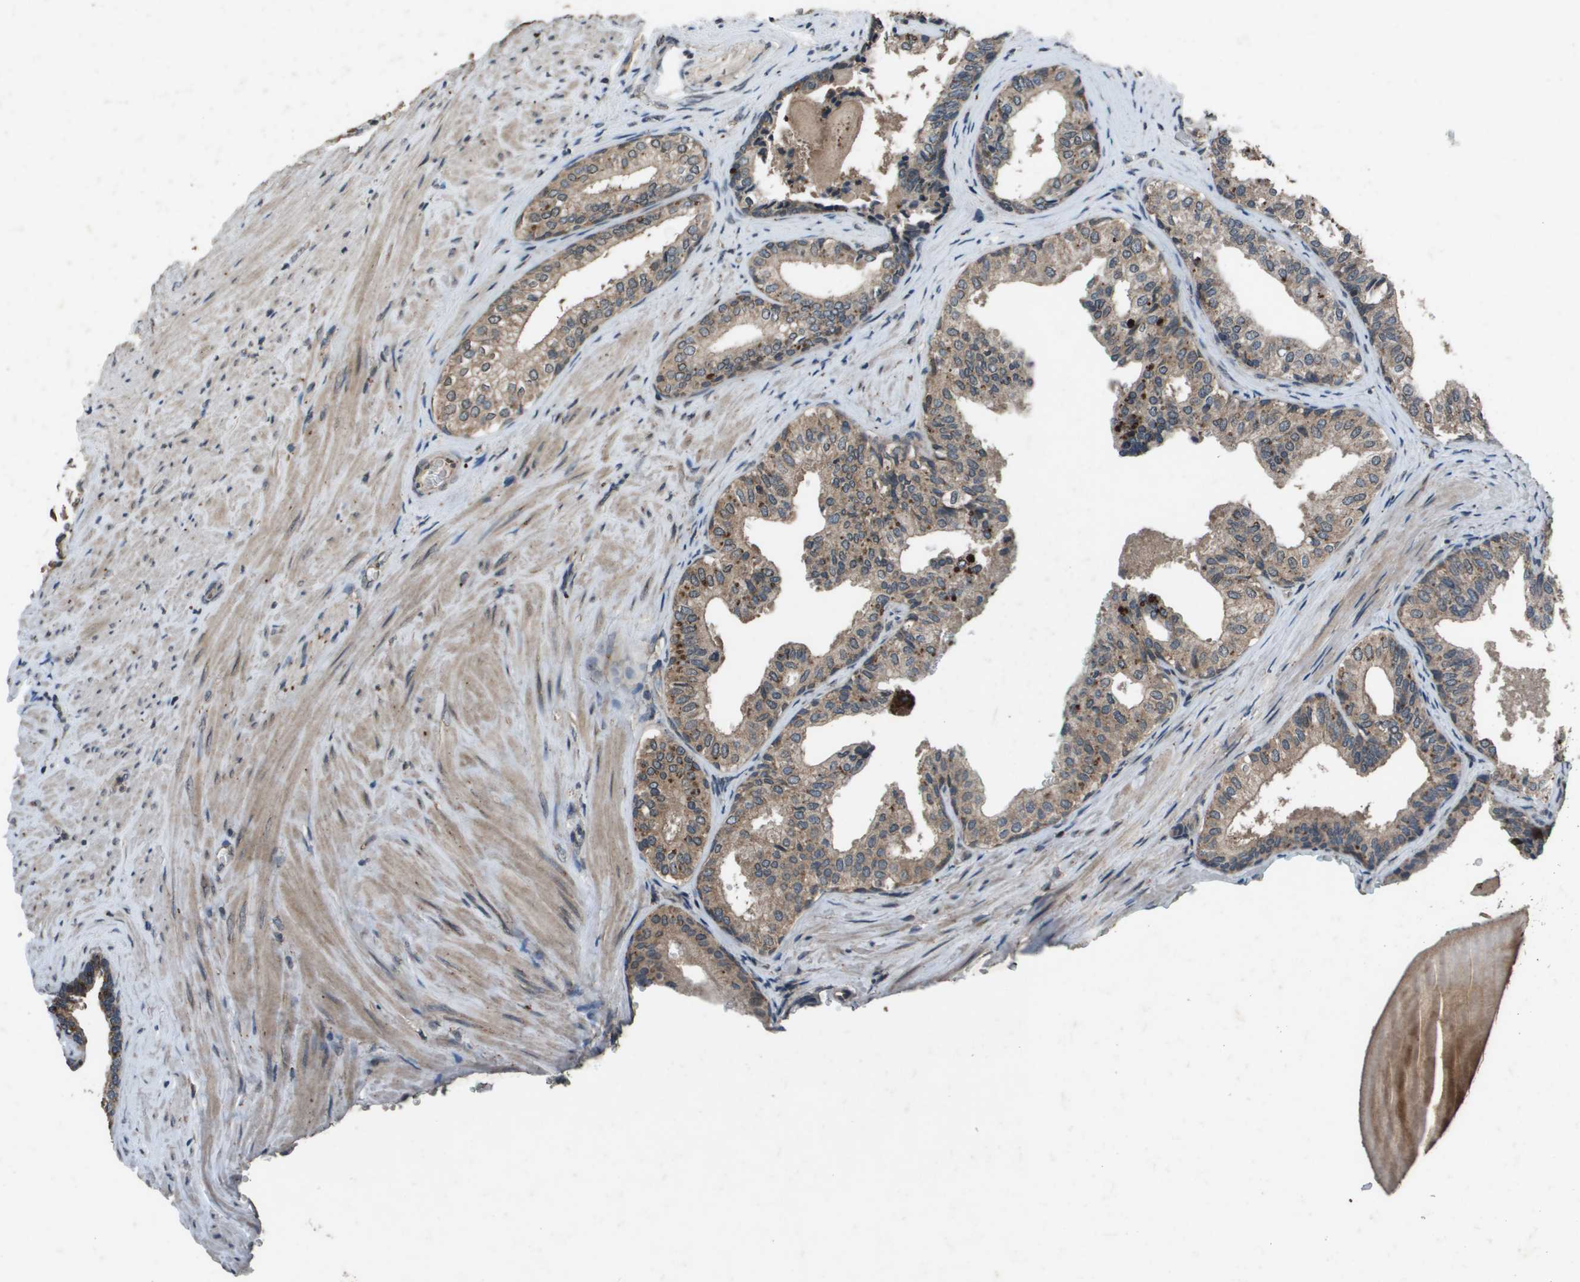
{"staining": {"intensity": "weak", "quantity": ">75%", "location": "cytoplasmic/membranous"}, "tissue": "prostate cancer", "cell_type": "Tumor cells", "image_type": "cancer", "snomed": [{"axis": "morphology", "description": "Adenocarcinoma, Low grade"}, {"axis": "topography", "description": "Prostate"}], "caption": "Tumor cells exhibit low levels of weak cytoplasmic/membranous staining in approximately >75% of cells in human prostate adenocarcinoma (low-grade).", "gene": "GOSR2", "patient": {"sex": "male", "age": 60}}